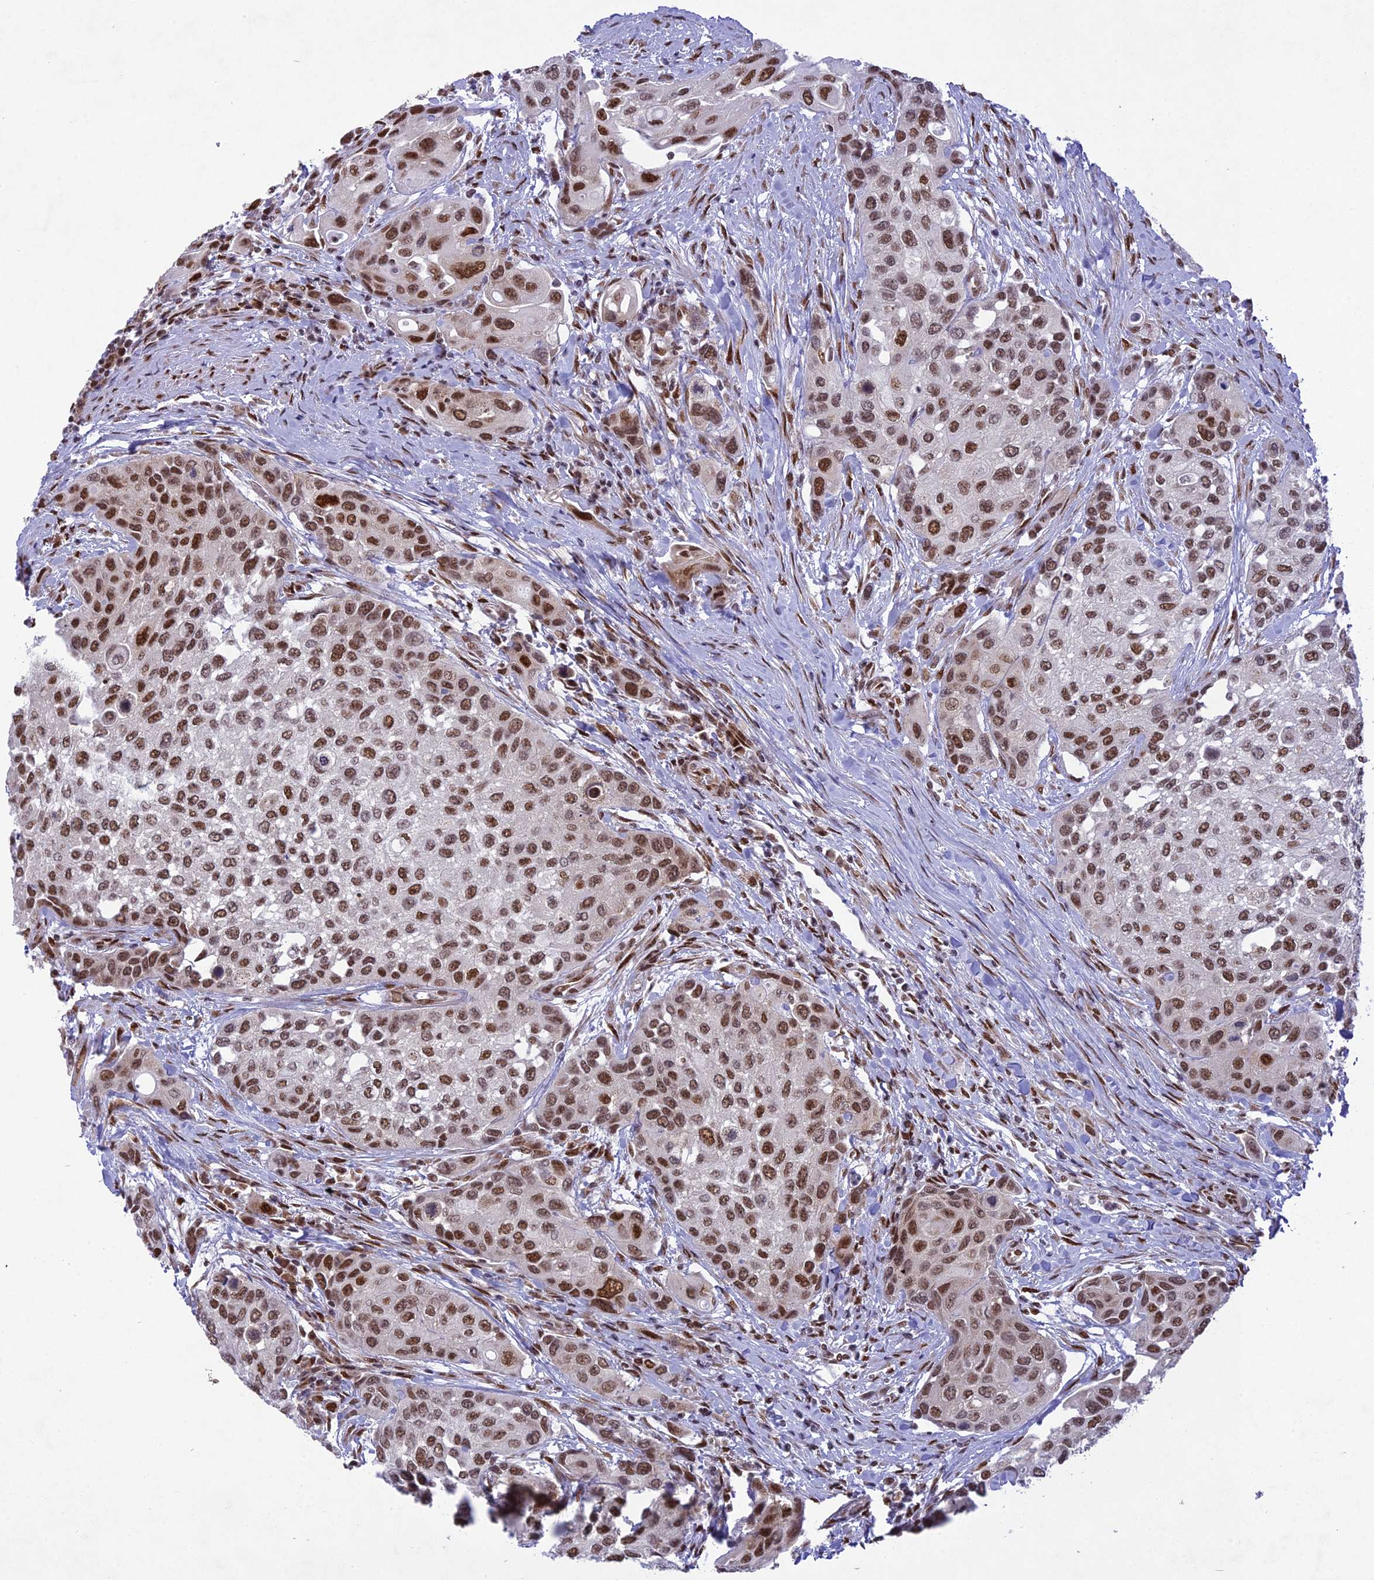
{"staining": {"intensity": "moderate", "quantity": ">75%", "location": "nuclear"}, "tissue": "urothelial cancer", "cell_type": "Tumor cells", "image_type": "cancer", "snomed": [{"axis": "morphology", "description": "Normal tissue, NOS"}, {"axis": "morphology", "description": "Urothelial carcinoma, High grade"}, {"axis": "topography", "description": "Vascular tissue"}, {"axis": "topography", "description": "Urinary bladder"}], "caption": "Urothelial cancer was stained to show a protein in brown. There is medium levels of moderate nuclear expression in about >75% of tumor cells.", "gene": "DDX1", "patient": {"sex": "female", "age": 56}}